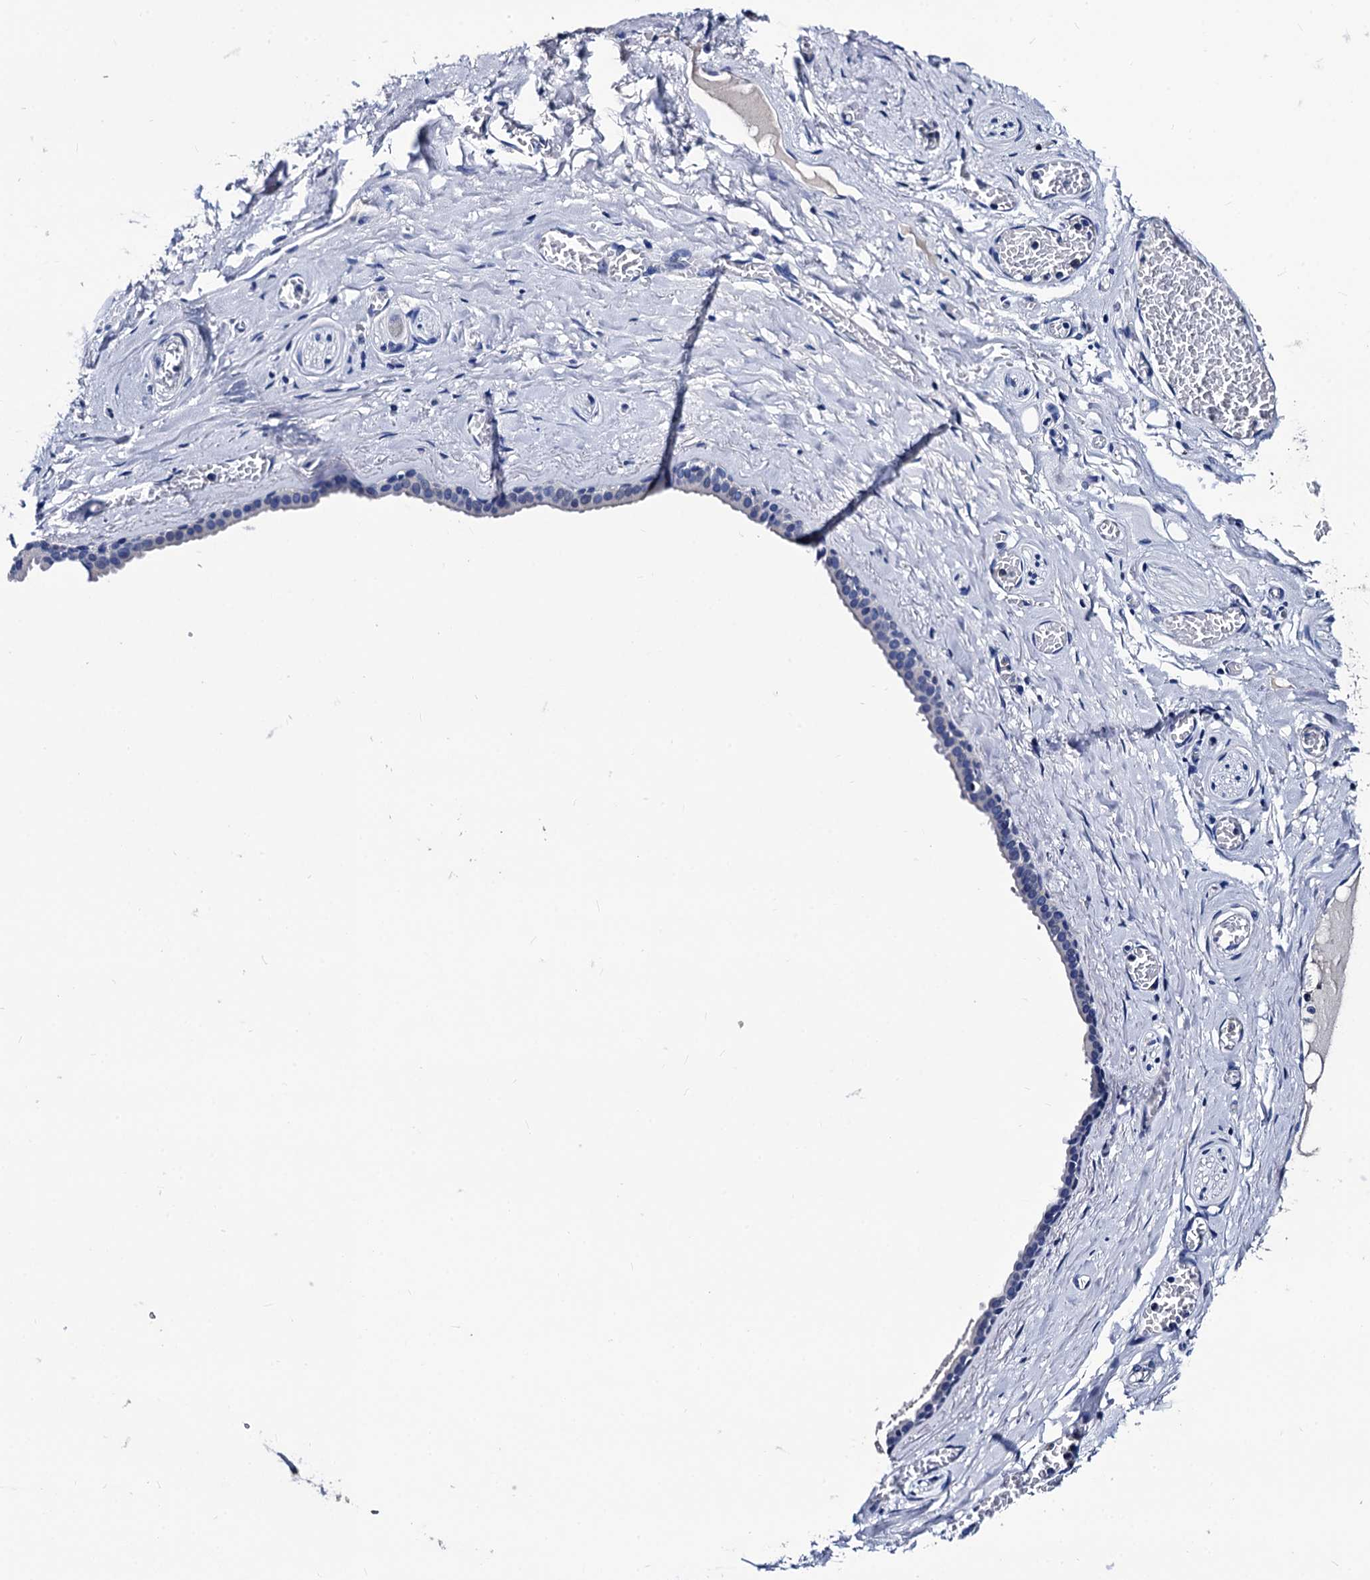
{"staining": {"intensity": "negative", "quantity": "none", "location": "none"}, "tissue": "adipose tissue", "cell_type": "Adipocytes", "image_type": "normal", "snomed": [{"axis": "morphology", "description": "Normal tissue, NOS"}, {"axis": "topography", "description": "Salivary gland"}, {"axis": "topography", "description": "Peripheral nerve tissue"}], "caption": "Immunohistochemical staining of normal adipose tissue shows no significant staining in adipocytes. (DAB immunohistochemistry, high magnification).", "gene": "LRRC30", "patient": {"sex": "male", "age": 62}}